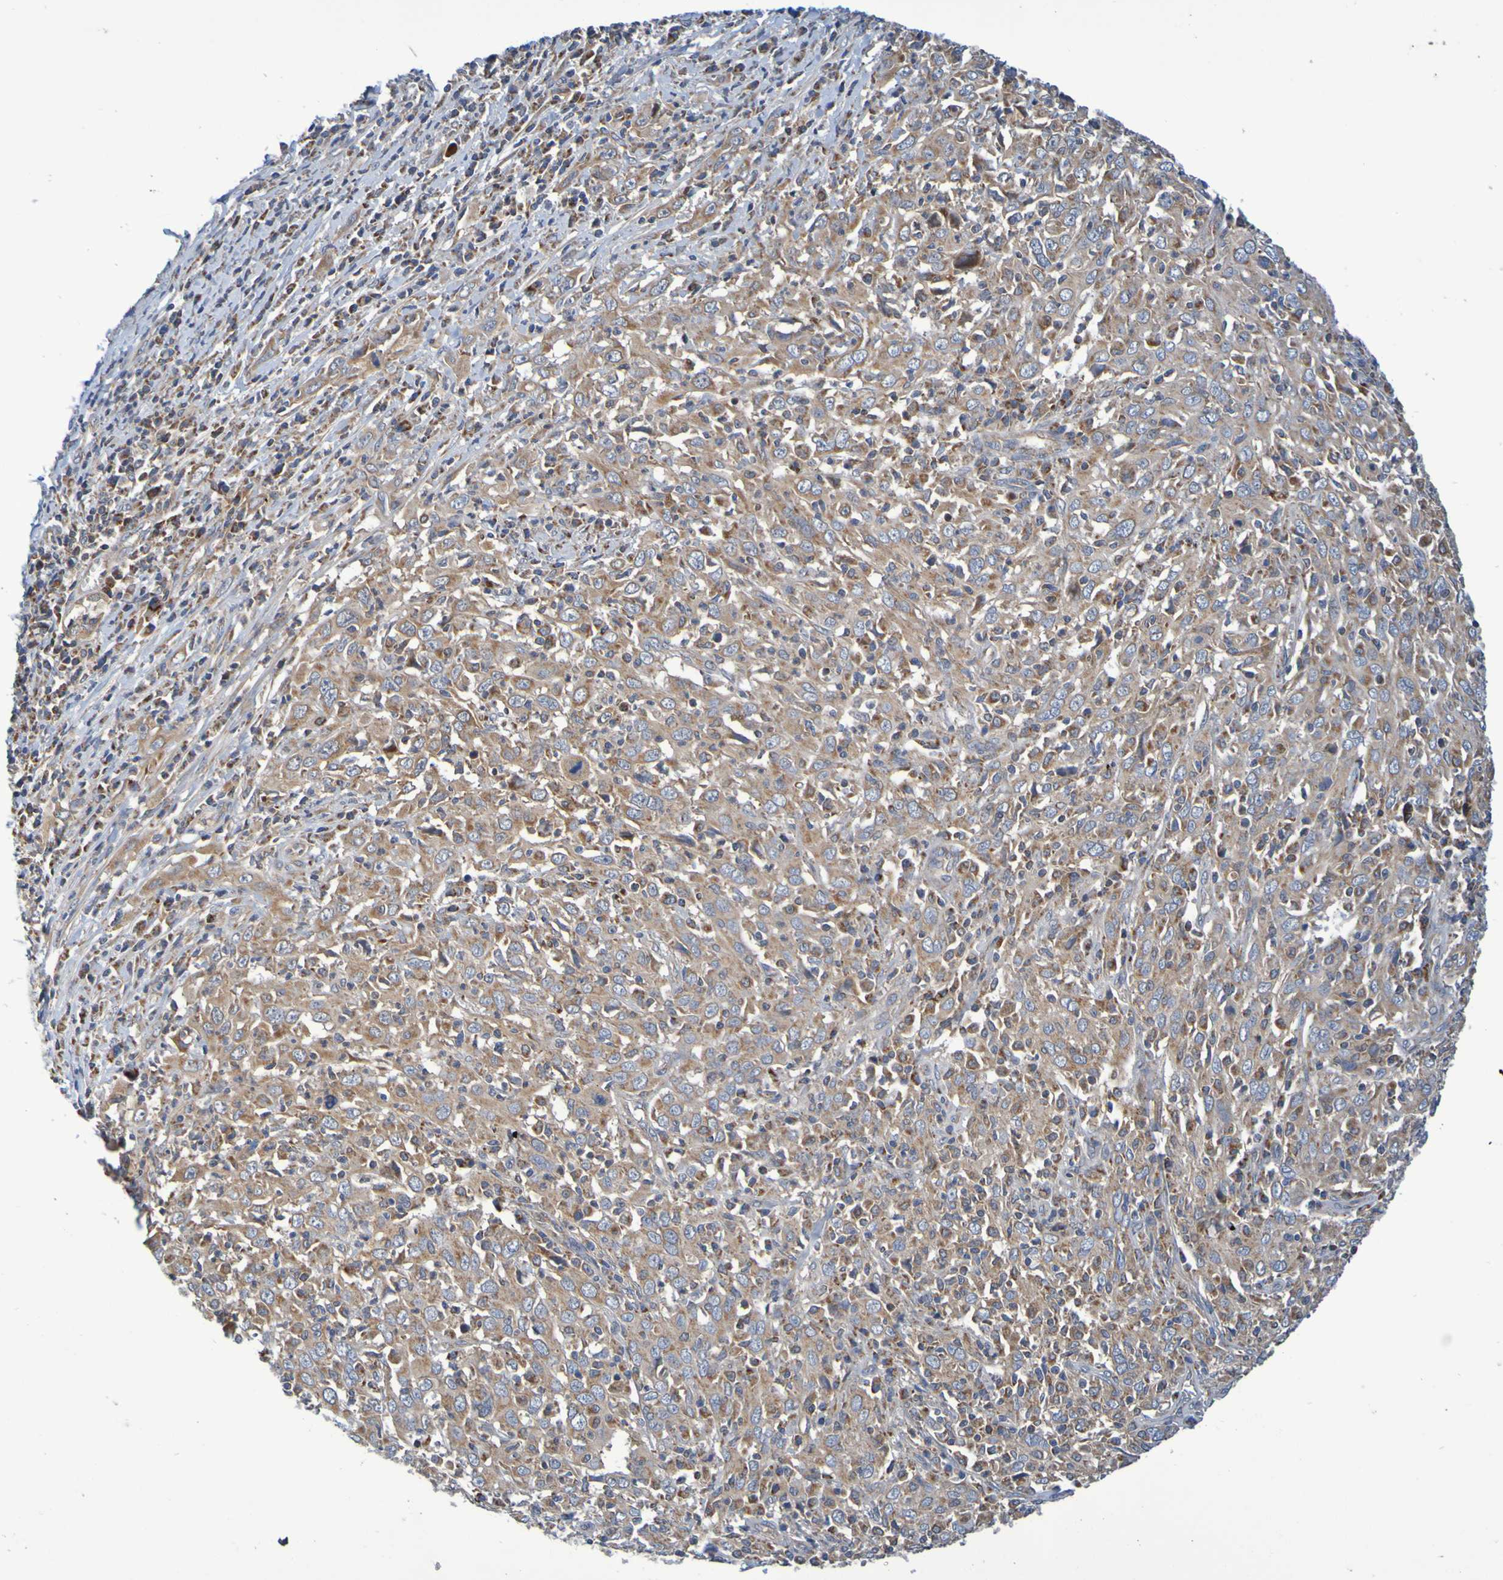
{"staining": {"intensity": "moderate", "quantity": ">75%", "location": "cytoplasmic/membranous"}, "tissue": "cervical cancer", "cell_type": "Tumor cells", "image_type": "cancer", "snomed": [{"axis": "morphology", "description": "Squamous cell carcinoma, NOS"}, {"axis": "topography", "description": "Cervix"}], "caption": "A brown stain highlights moderate cytoplasmic/membranous staining of a protein in cervical squamous cell carcinoma tumor cells. (IHC, brightfield microscopy, high magnification).", "gene": "CCDC51", "patient": {"sex": "female", "age": 46}}